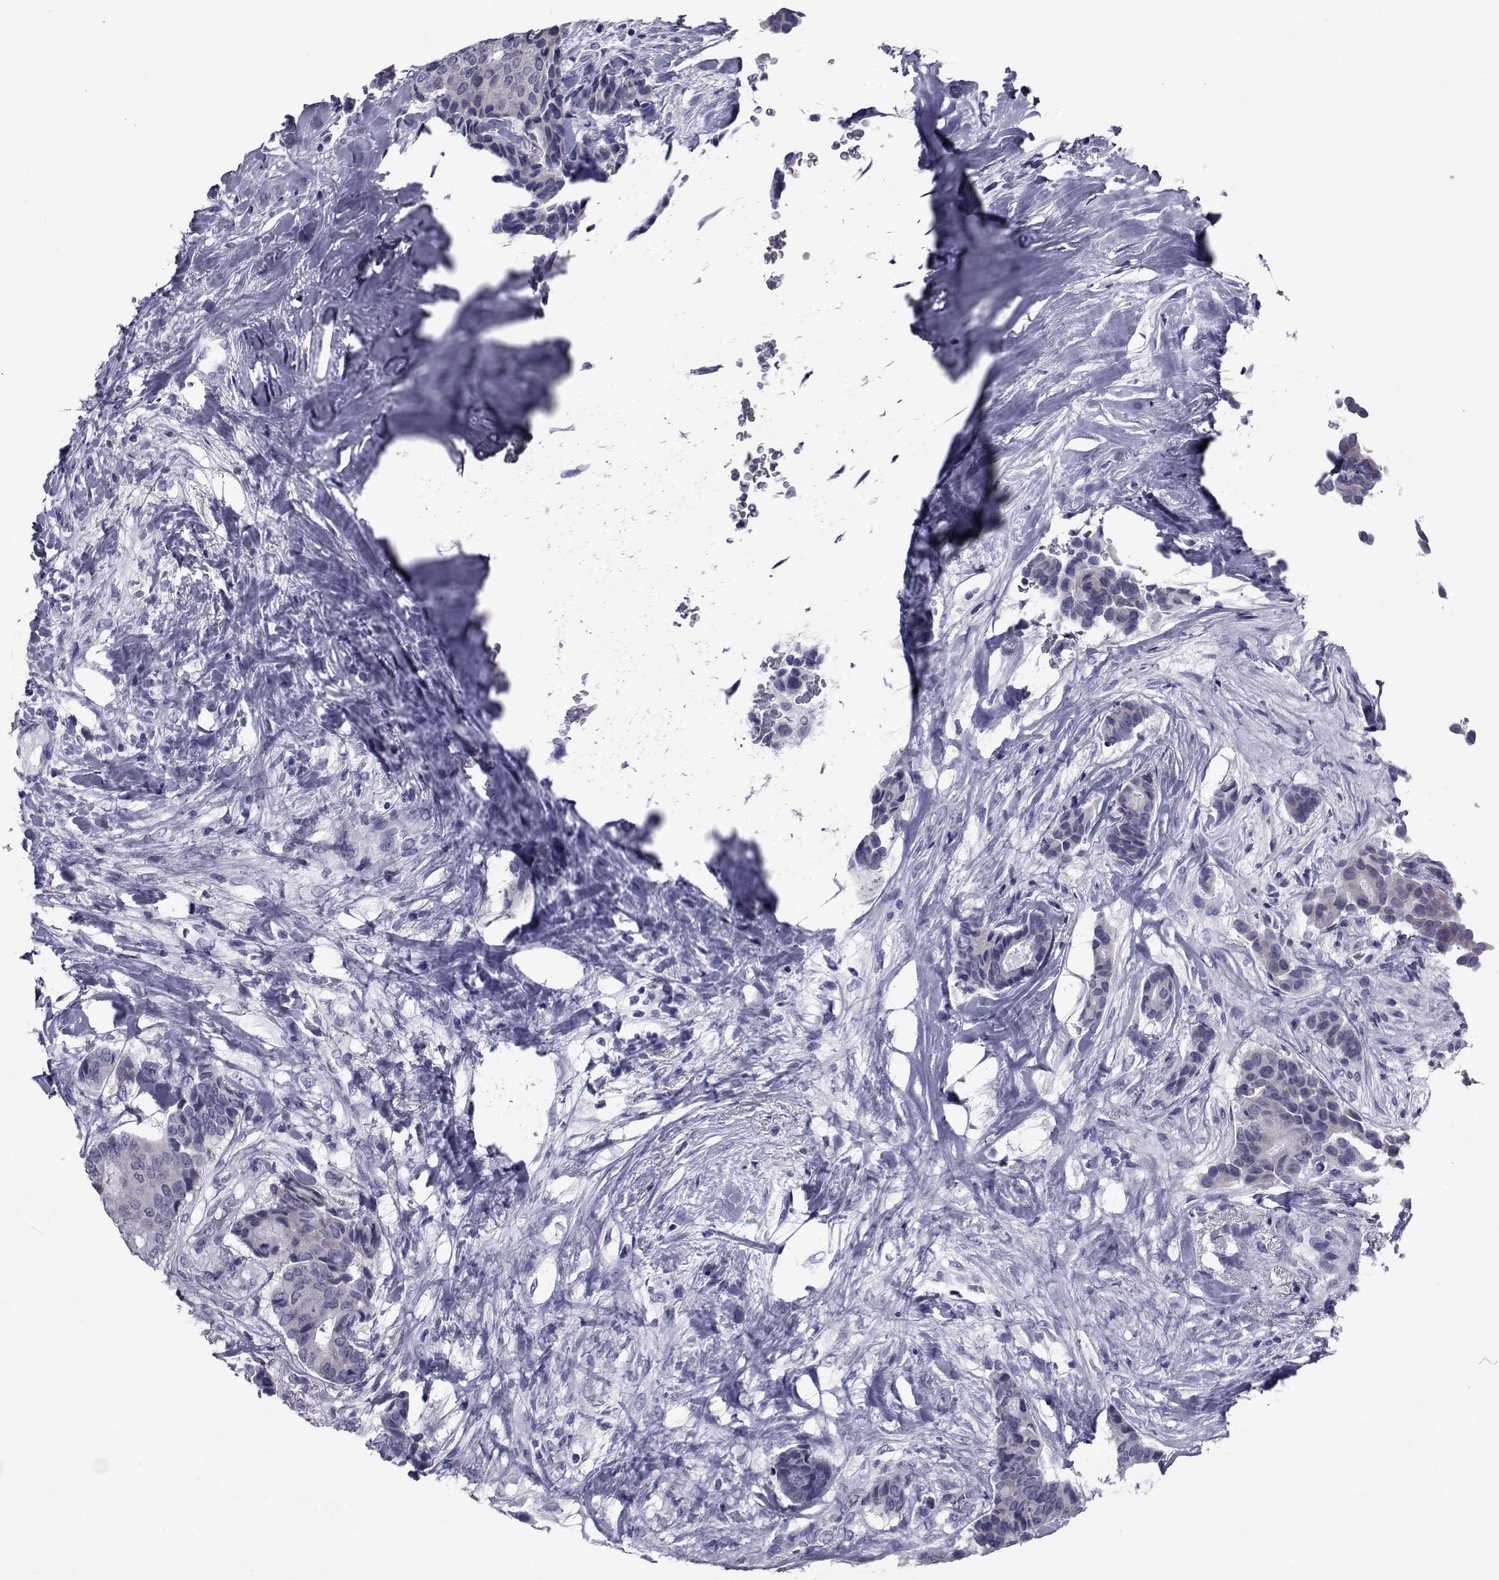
{"staining": {"intensity": "negative", "quantity": "none", "location": "none"}, "tissue": "breast cancer", "cell_type": "Tumor cells", "image_type": "cancer", "snomed": [{"axis": "morphology", "description": "Duct carcinoma"}, {"axis": "topography", "description": "Breast"}], "caption": "An immunohistochemistry micrograph of breast infiltrating ductal carcinoma is shown. There is no staining in tumor cells of breast infiltrating ductal carcinoma. The staining was performed using DAB to visualize the protein expression in brown, while the nuclei were stained in blue with hematoxylin (Magnification: 20x).", "gene": "GKAP1", "patient": {"sex": "female", "age": 75}}